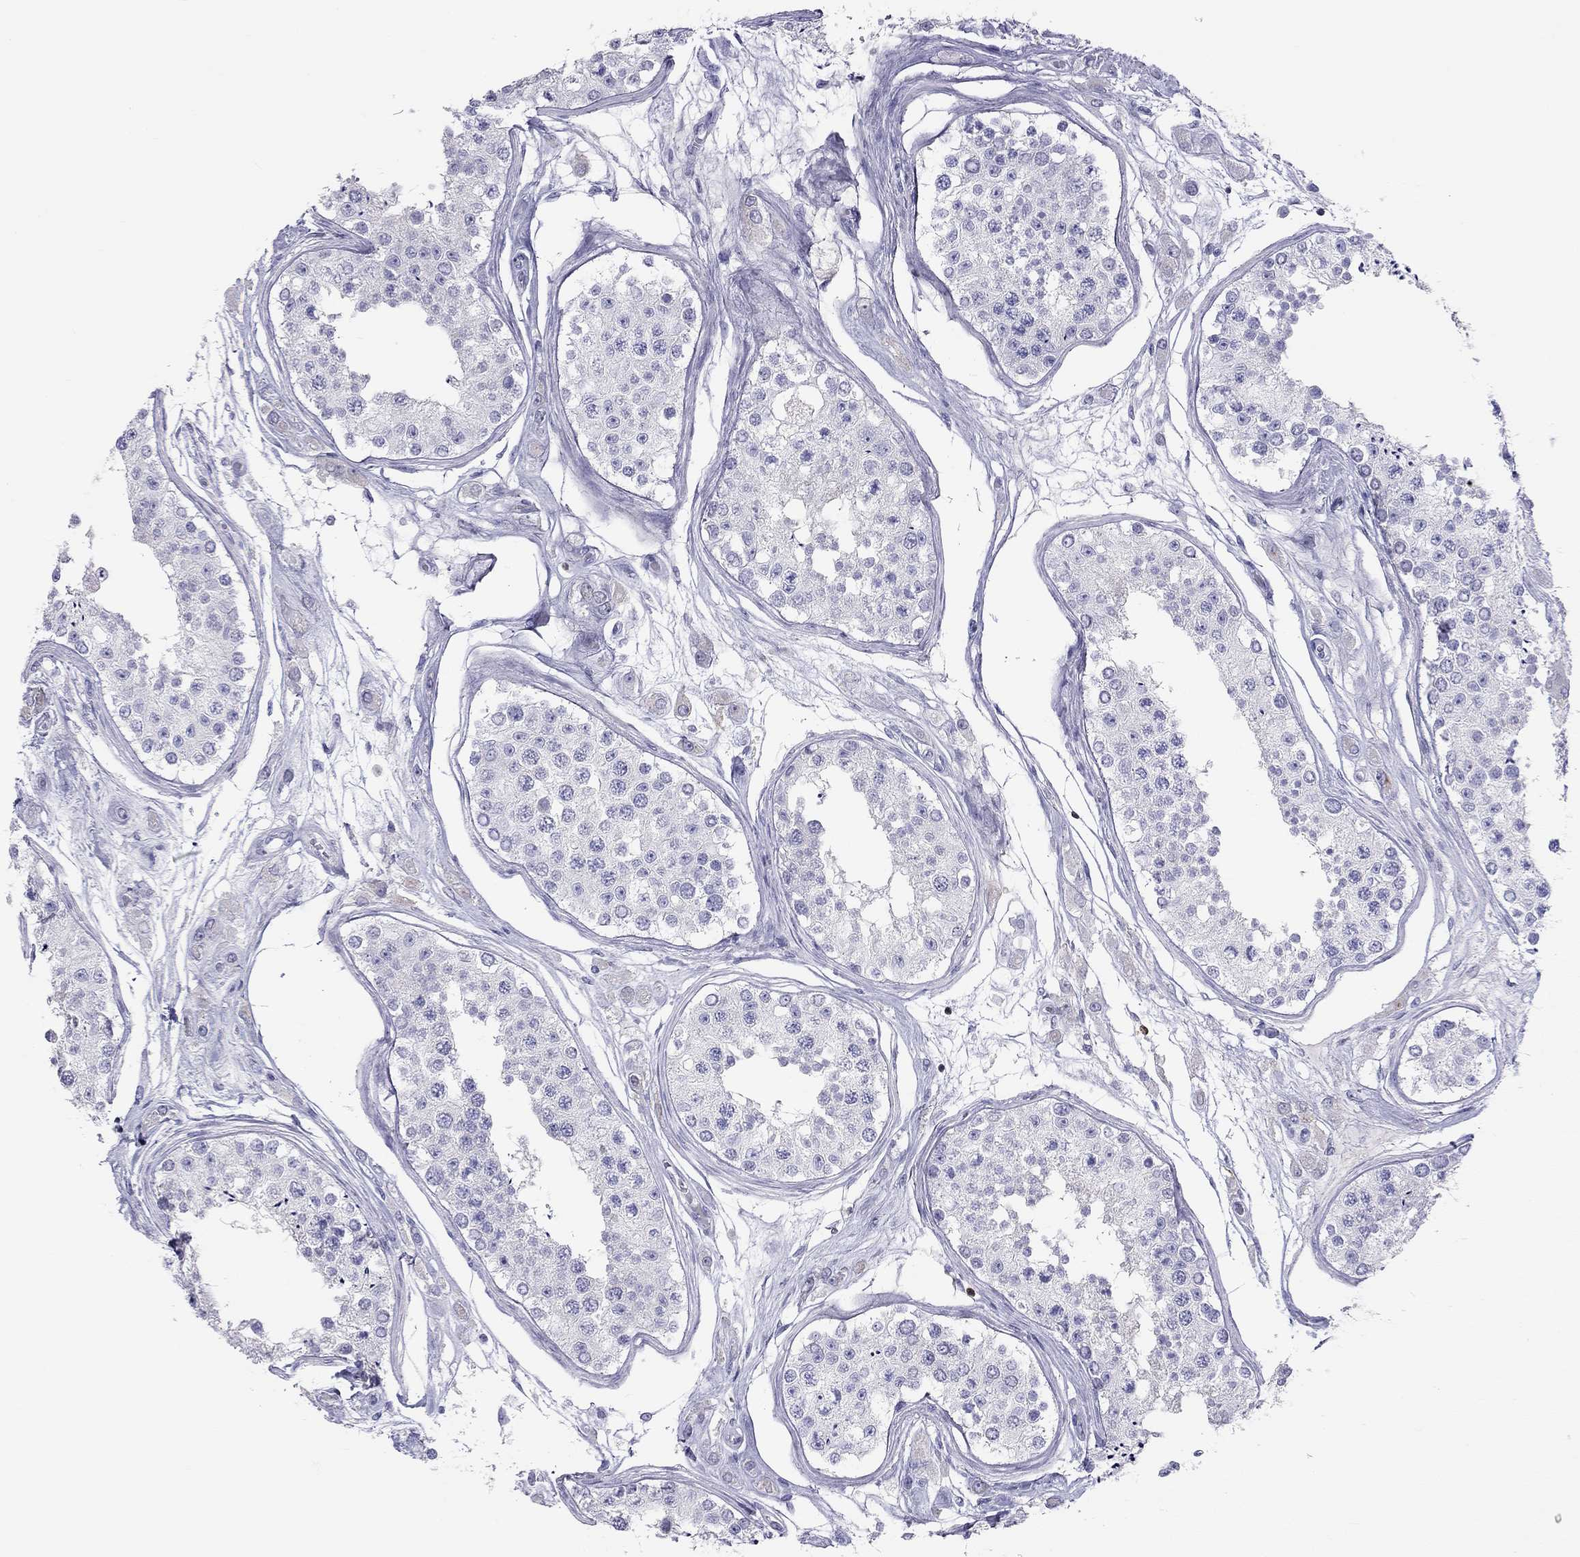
{"staining": {"intensity": "negative", "quantity": "none", "location": "none"}, "tissue": "testis", "cell_type": "Cells in seminiferous ducts", "image_type": "normal", "snomed": [{"axis": "morphology", "description": "Normal tissue, NOS"}, {"axis": "topography", "description": "Testis"}], "caption": "Immunohistochemical staining of benign human testis exhibits no significant expression in cells in seminiferous ducts. (Stains: DAB immunohistochemistry (IHC) with hematoxylin counter stain, Microscopy: brightfield microscopy at high magnification).", "gene": "SH2D2A", "patient": {"sex": "male", "age": 25}}